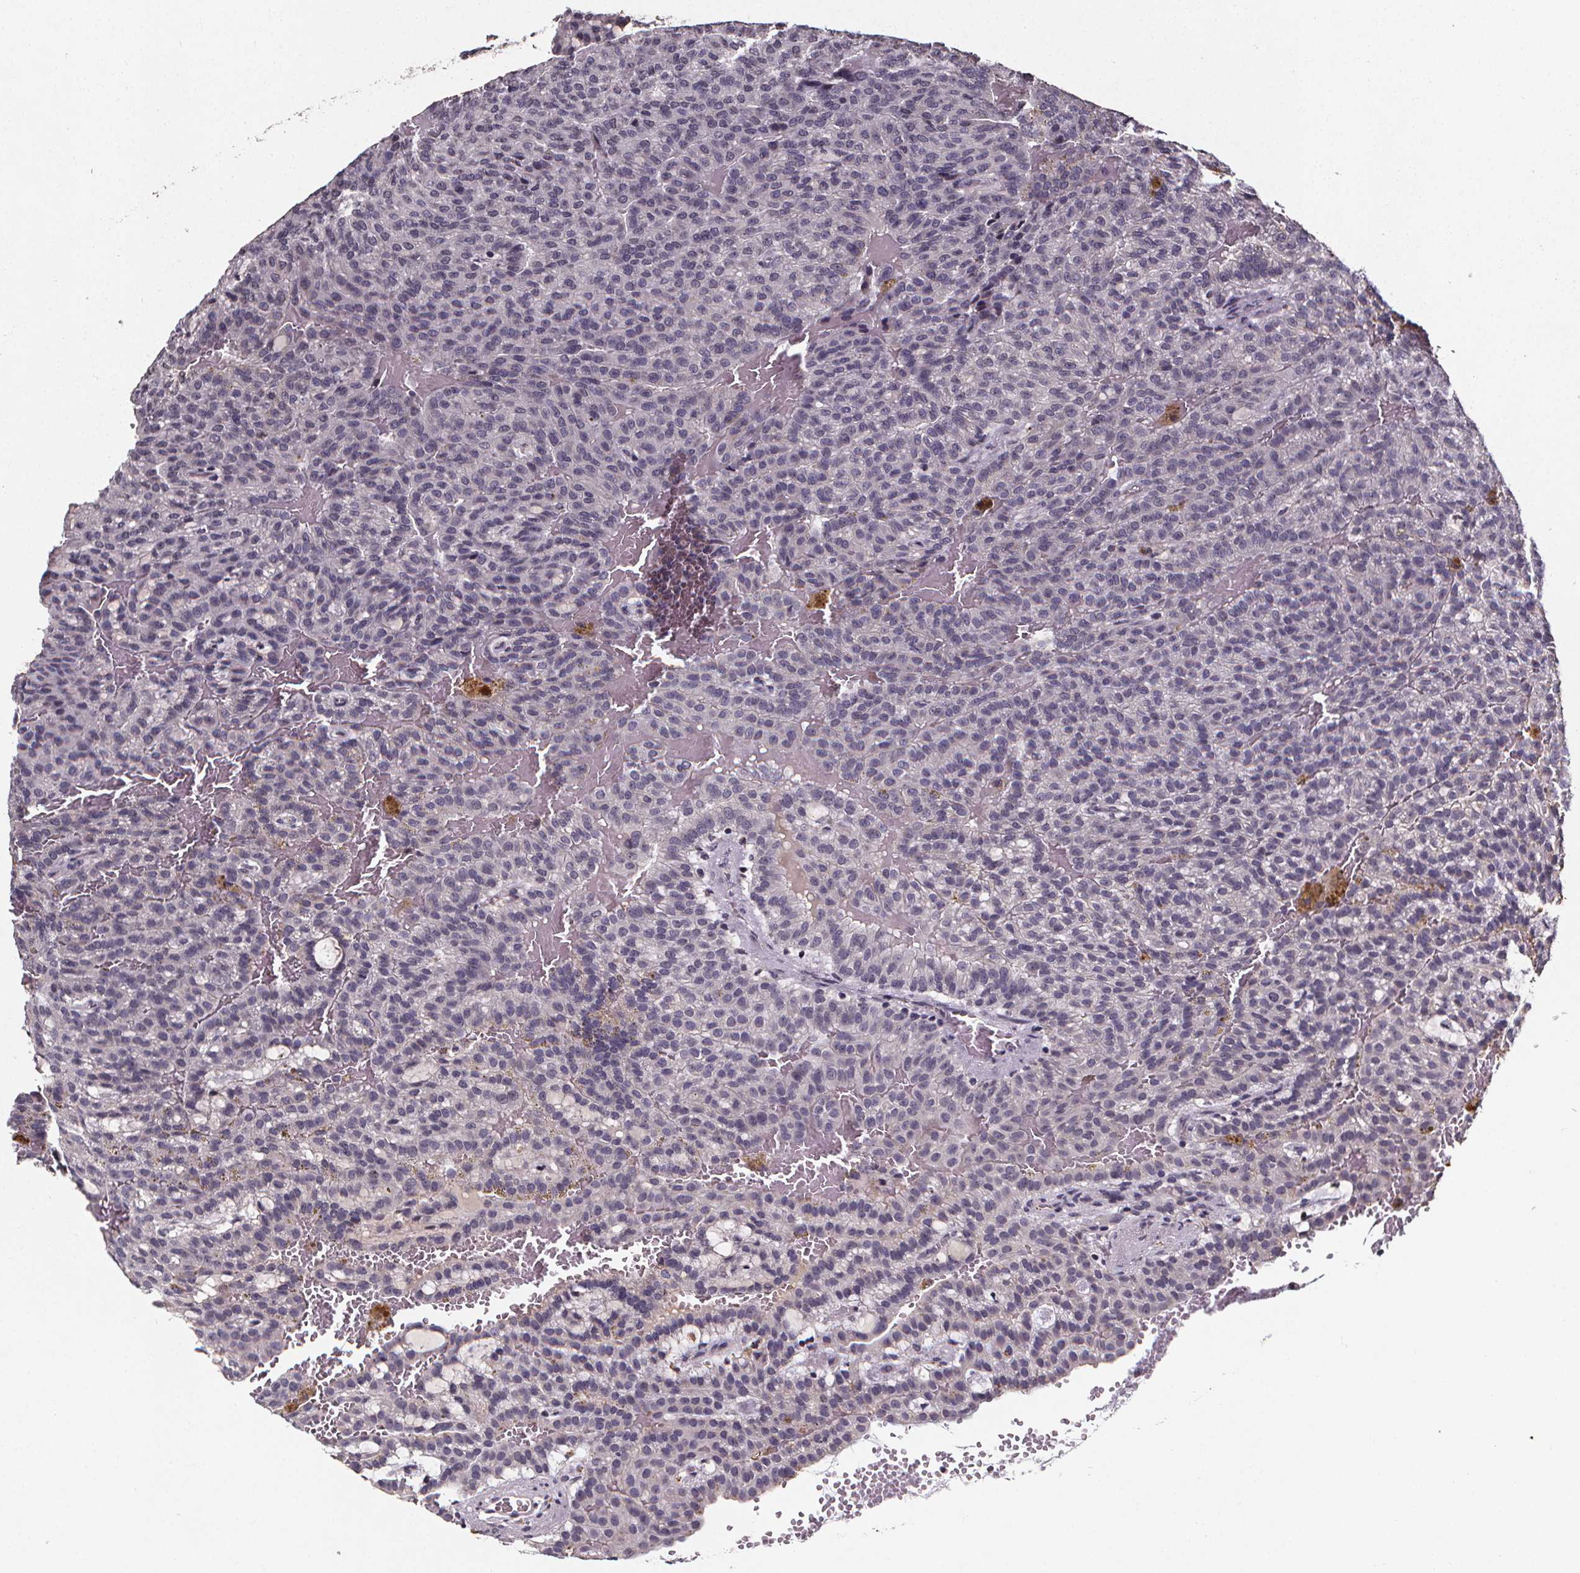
{"staining": {"intensity": "negative", "quantity": "none", "location": "none"}, "tissue": "renal cancer", "cell_type": "Tumor cells", "image_type": "cancer", "snomed": [{"axis": "morphology", "description": "Adenocarcinoma, NOS"}, {"axis": "topography", "description": "Kidney"}], "caption": "Histopathology image shows no protein positivity in tumor cells of adenocarcinoma (renal) tissue.", "gene": "SPAG8", "patient": {"sex": "male", "age": 63}}